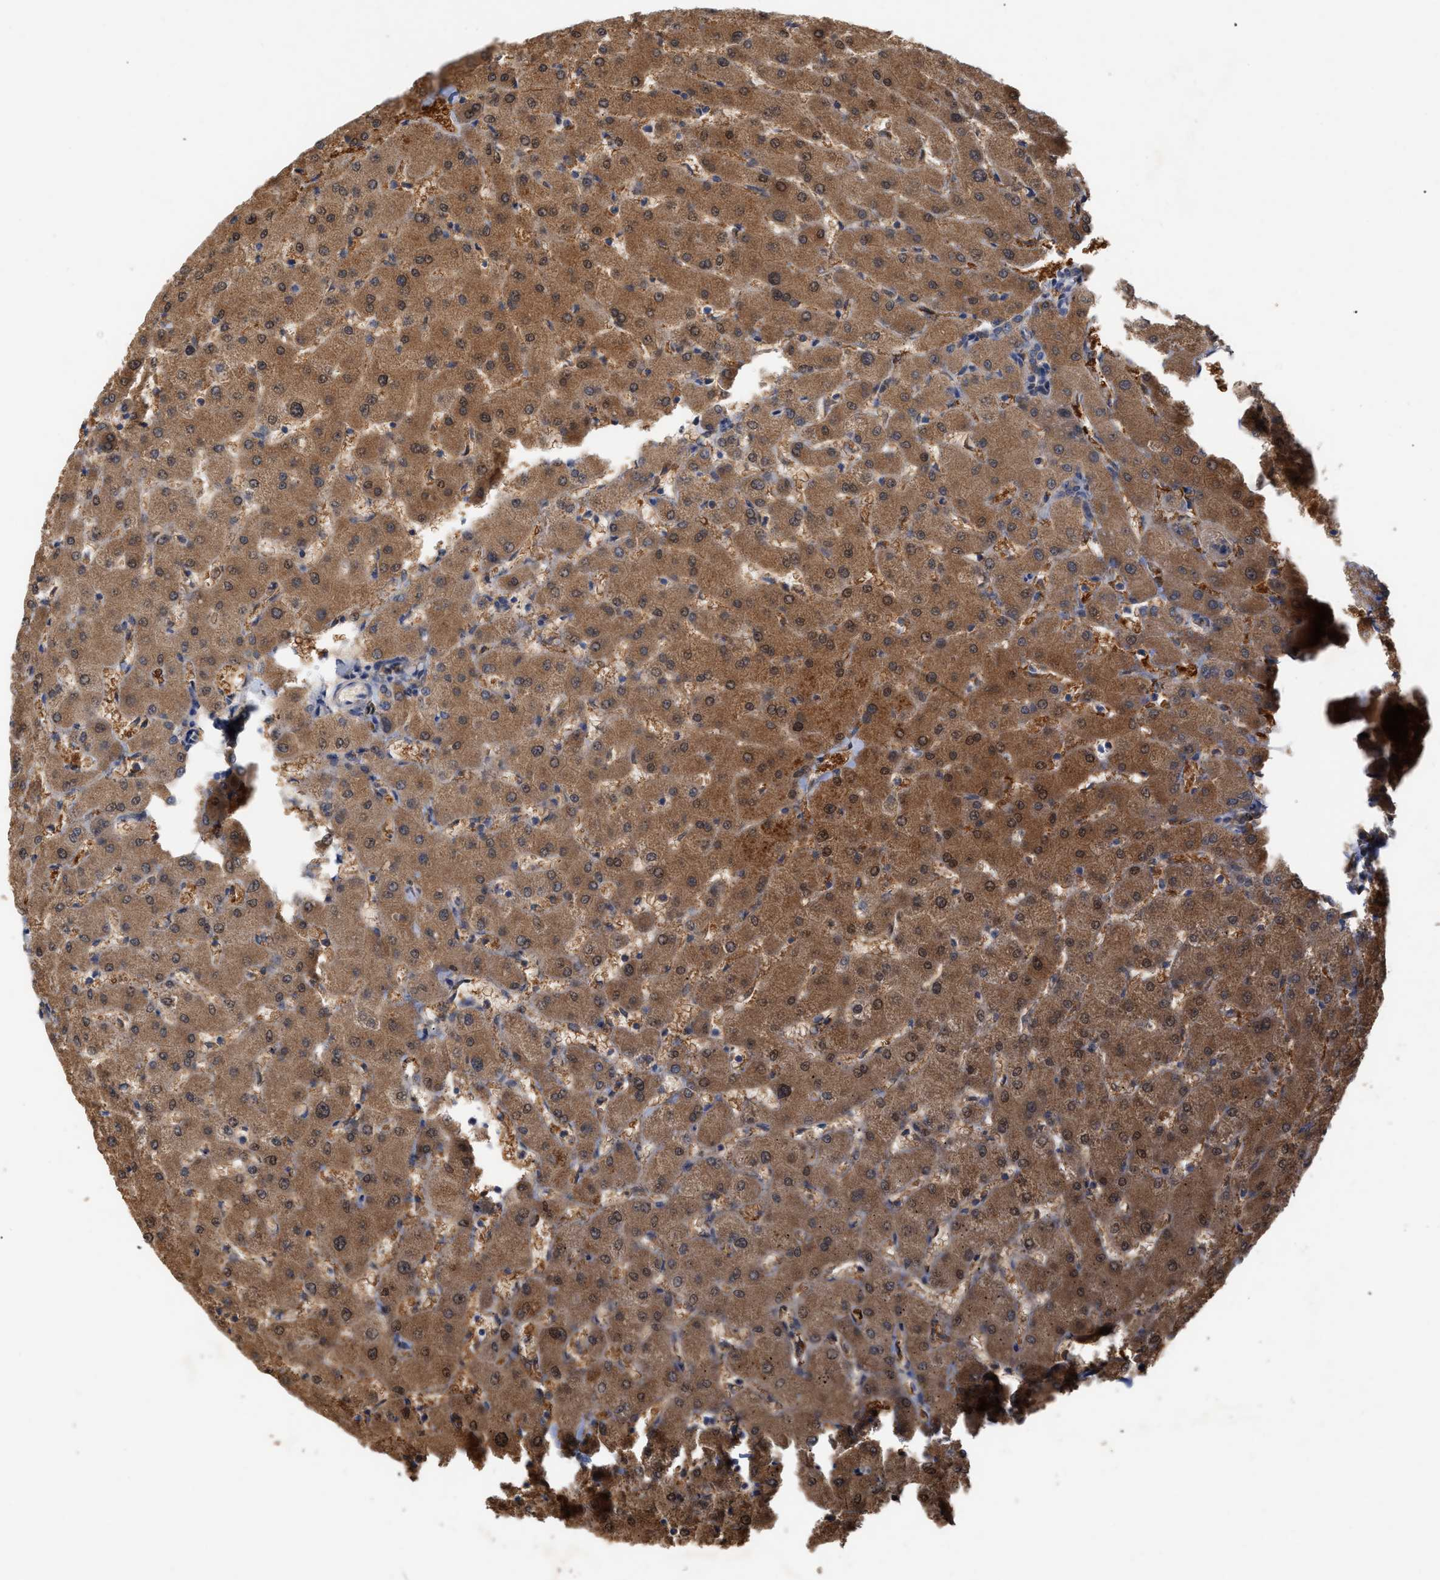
{"staining": {"intensity": "weak", "quantity": "25%-75%", "location": "cytoplasmic/membranous"}, "tissue": "liver", "cell_type": "Cholangiocytes", "image_type": "normal", "snomed": [{"axis": "morphology", "description": "Normal tissue, NOS"}, {"axis": "topography", "description": "Liver"}], "caption": "This is an image of IHC staining of normal liver, which shows weak positivity in the cytoplasmic/membranous of cholangiocytes.", "gene": "TMEM131", "patient": {"sex": "female", "age": 63}}